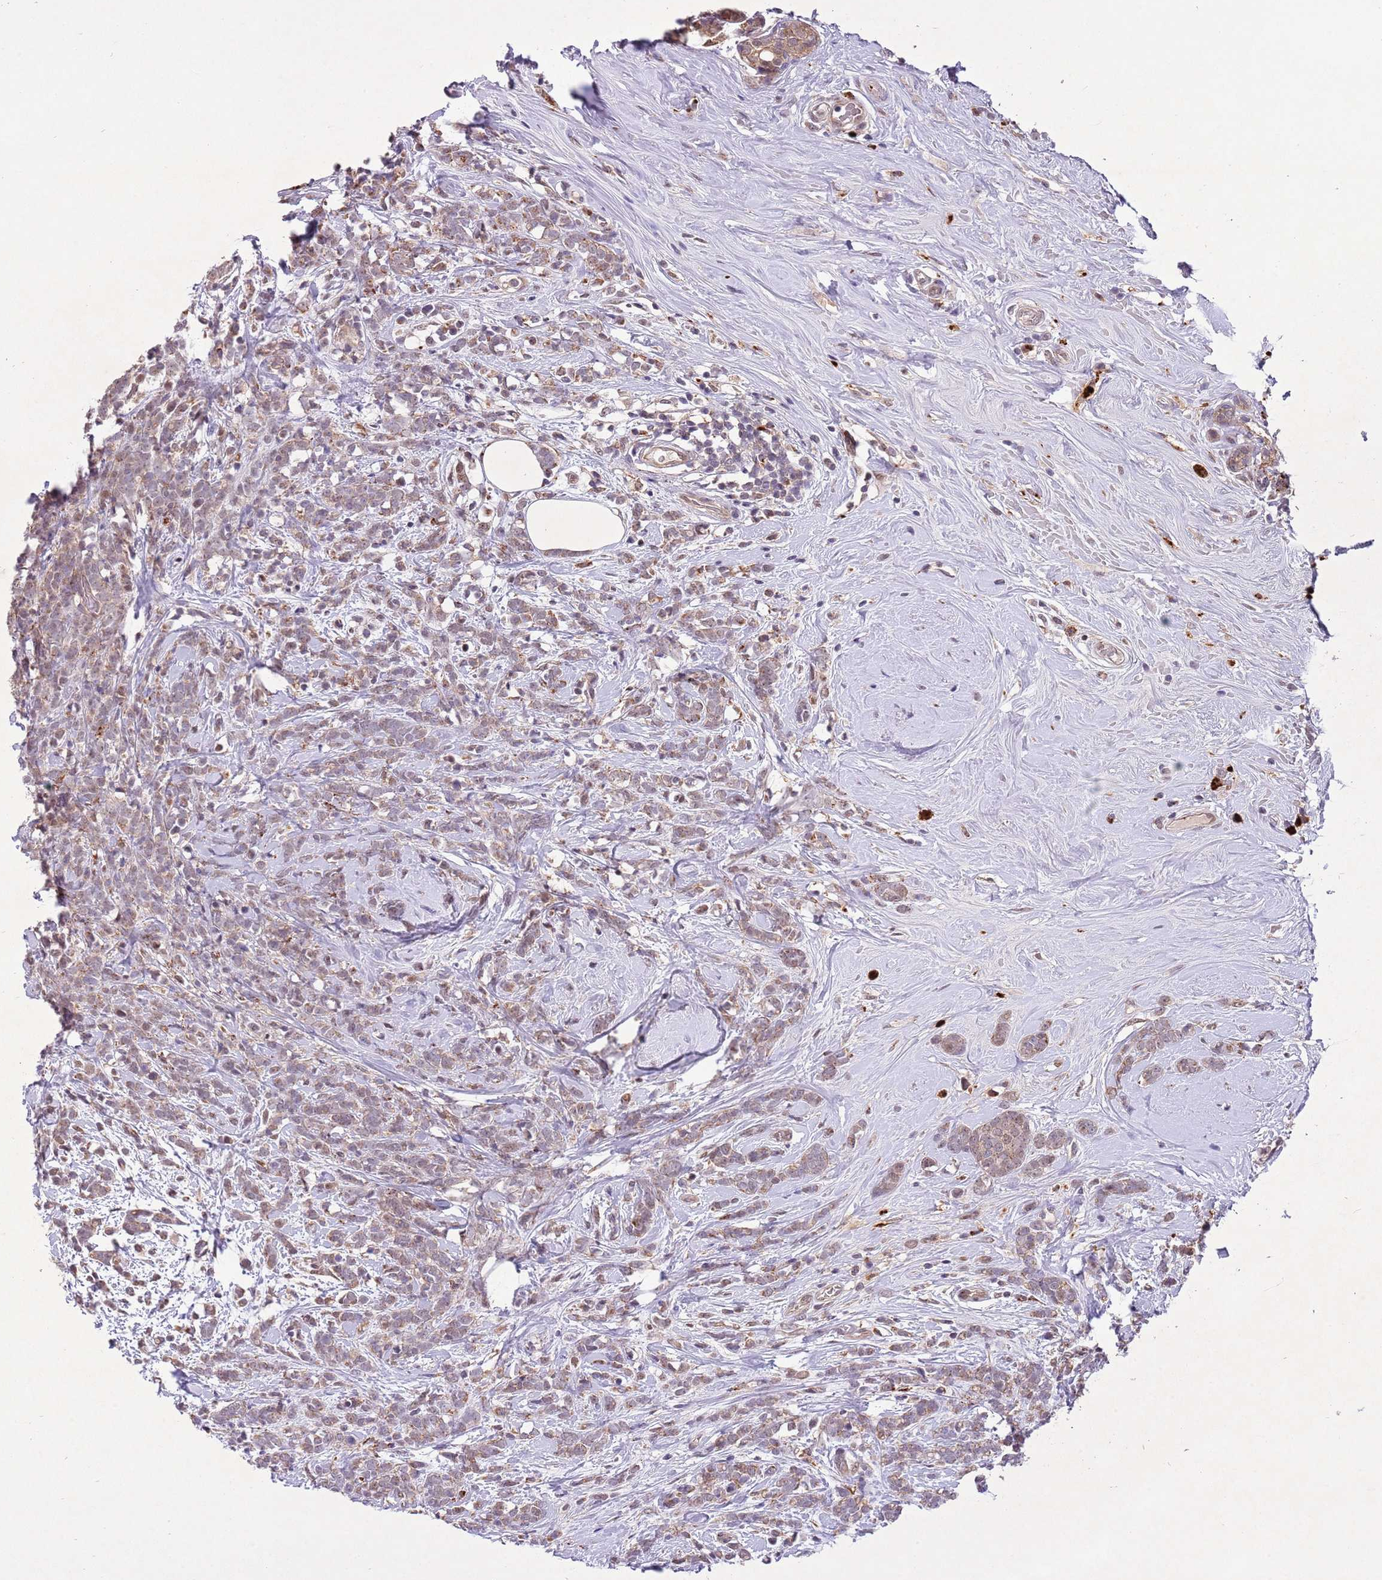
{"staining": {"intensity": "weak", "quantity": ">75%", "location": "cytoplasmic/membranous"}, "tissue": "breast cancer", "cell_type": "Tumor cells", "image_type": "cancer", "snomed": [{"axis": "morphology", "description": "Lobular carcinoma"}, {"axis": "topography", "description": "Breast"}], "caption": "Lobular carcinoma (breast) stained with a protein marker exhibits weak staining in tumor cells.", "gene": "TRIM27", "patient": {"sex": "female", "age": 58}}